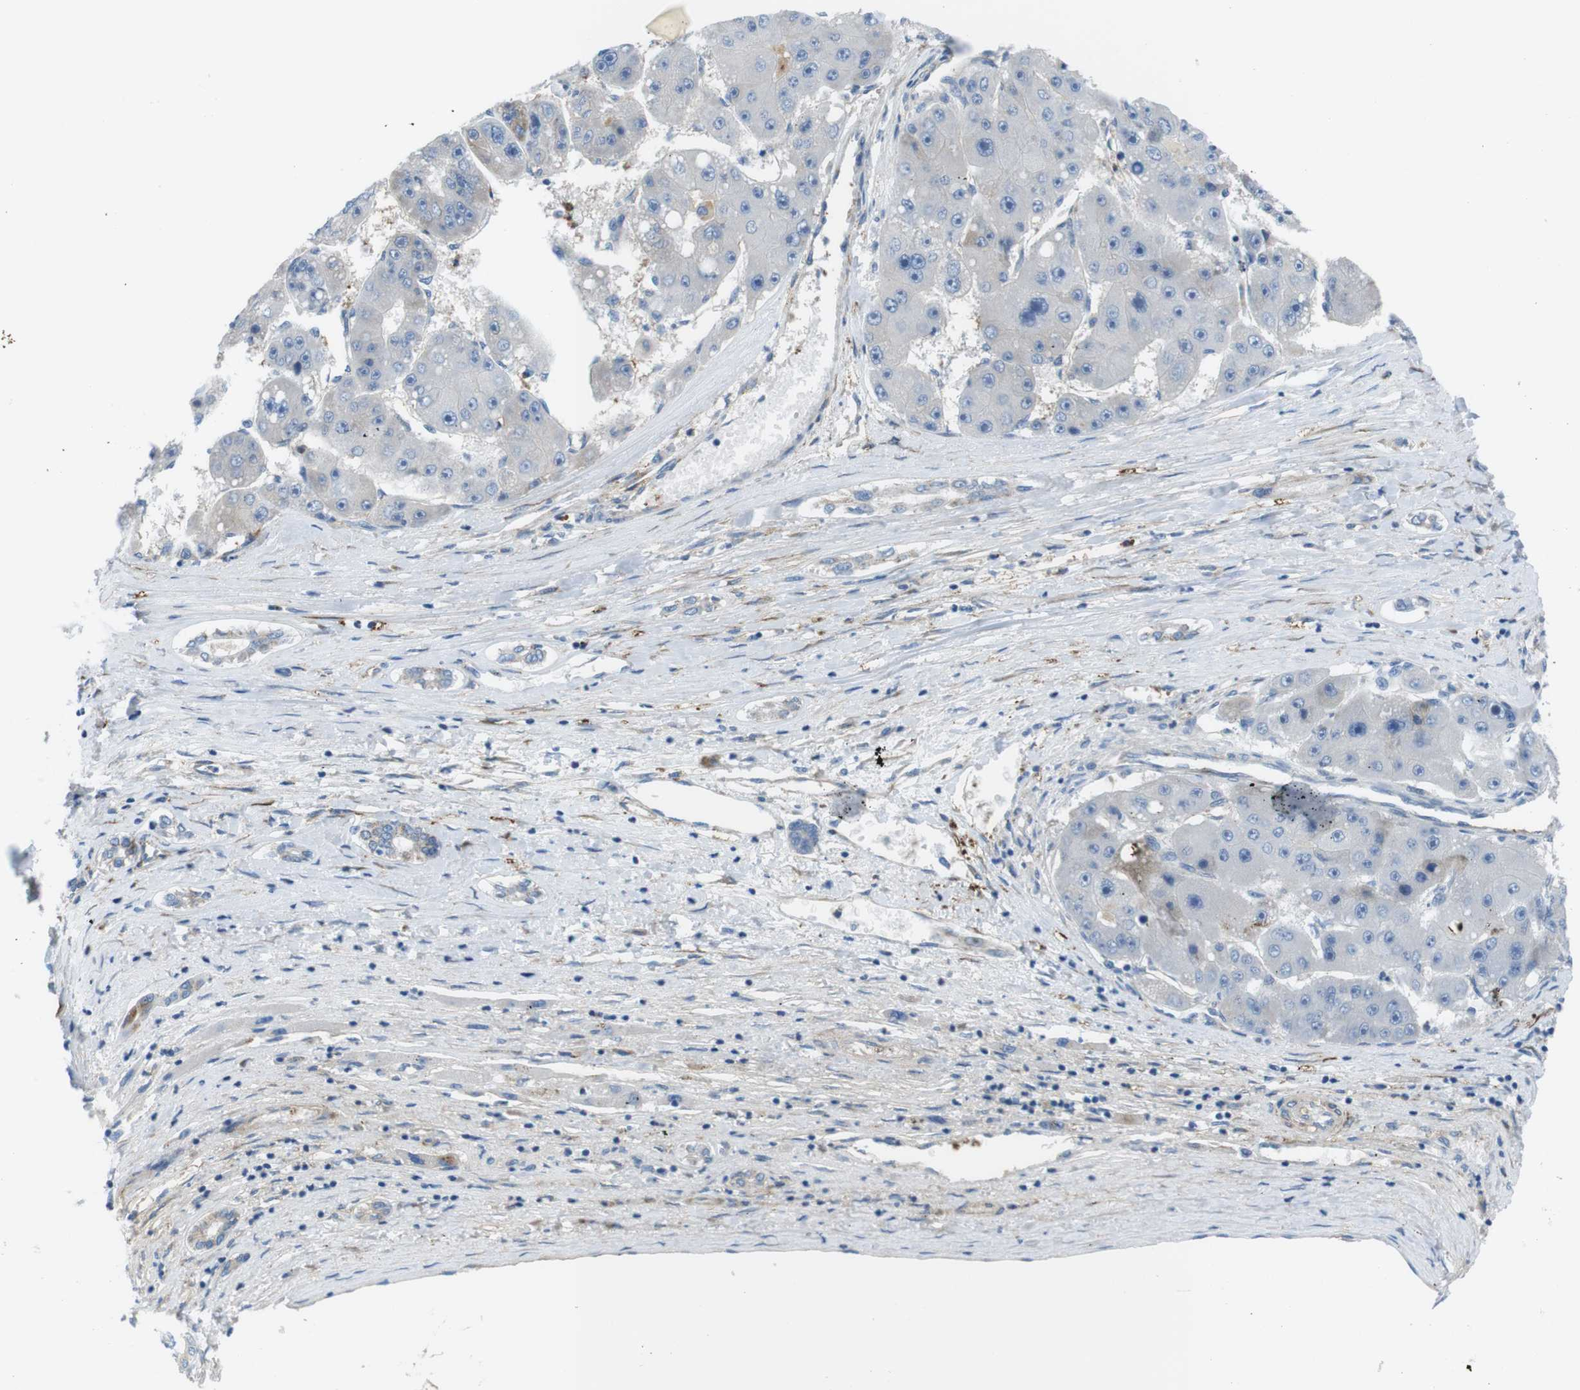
{"staining": {"intensity": "negative", "quantity": "none", "location": "none"}, "tissue": "liver cancer", "cell_type": "Tumor cells", "image_type": "cancer", "snomed": [{"axis": "morphology", "description": "Carcinoma, Hepatocellular, NOS"}, {"axis": "topography", "description": "Liver"}], "caption": "DAB (3,3'-diaminobenzidine) immunohistochemical staining of hepatocellular carcinoma (liver) reveals no significant positivity in tumor cells.", "gene": "EMP2", "patient": {"sex": "female", "age": 61}}